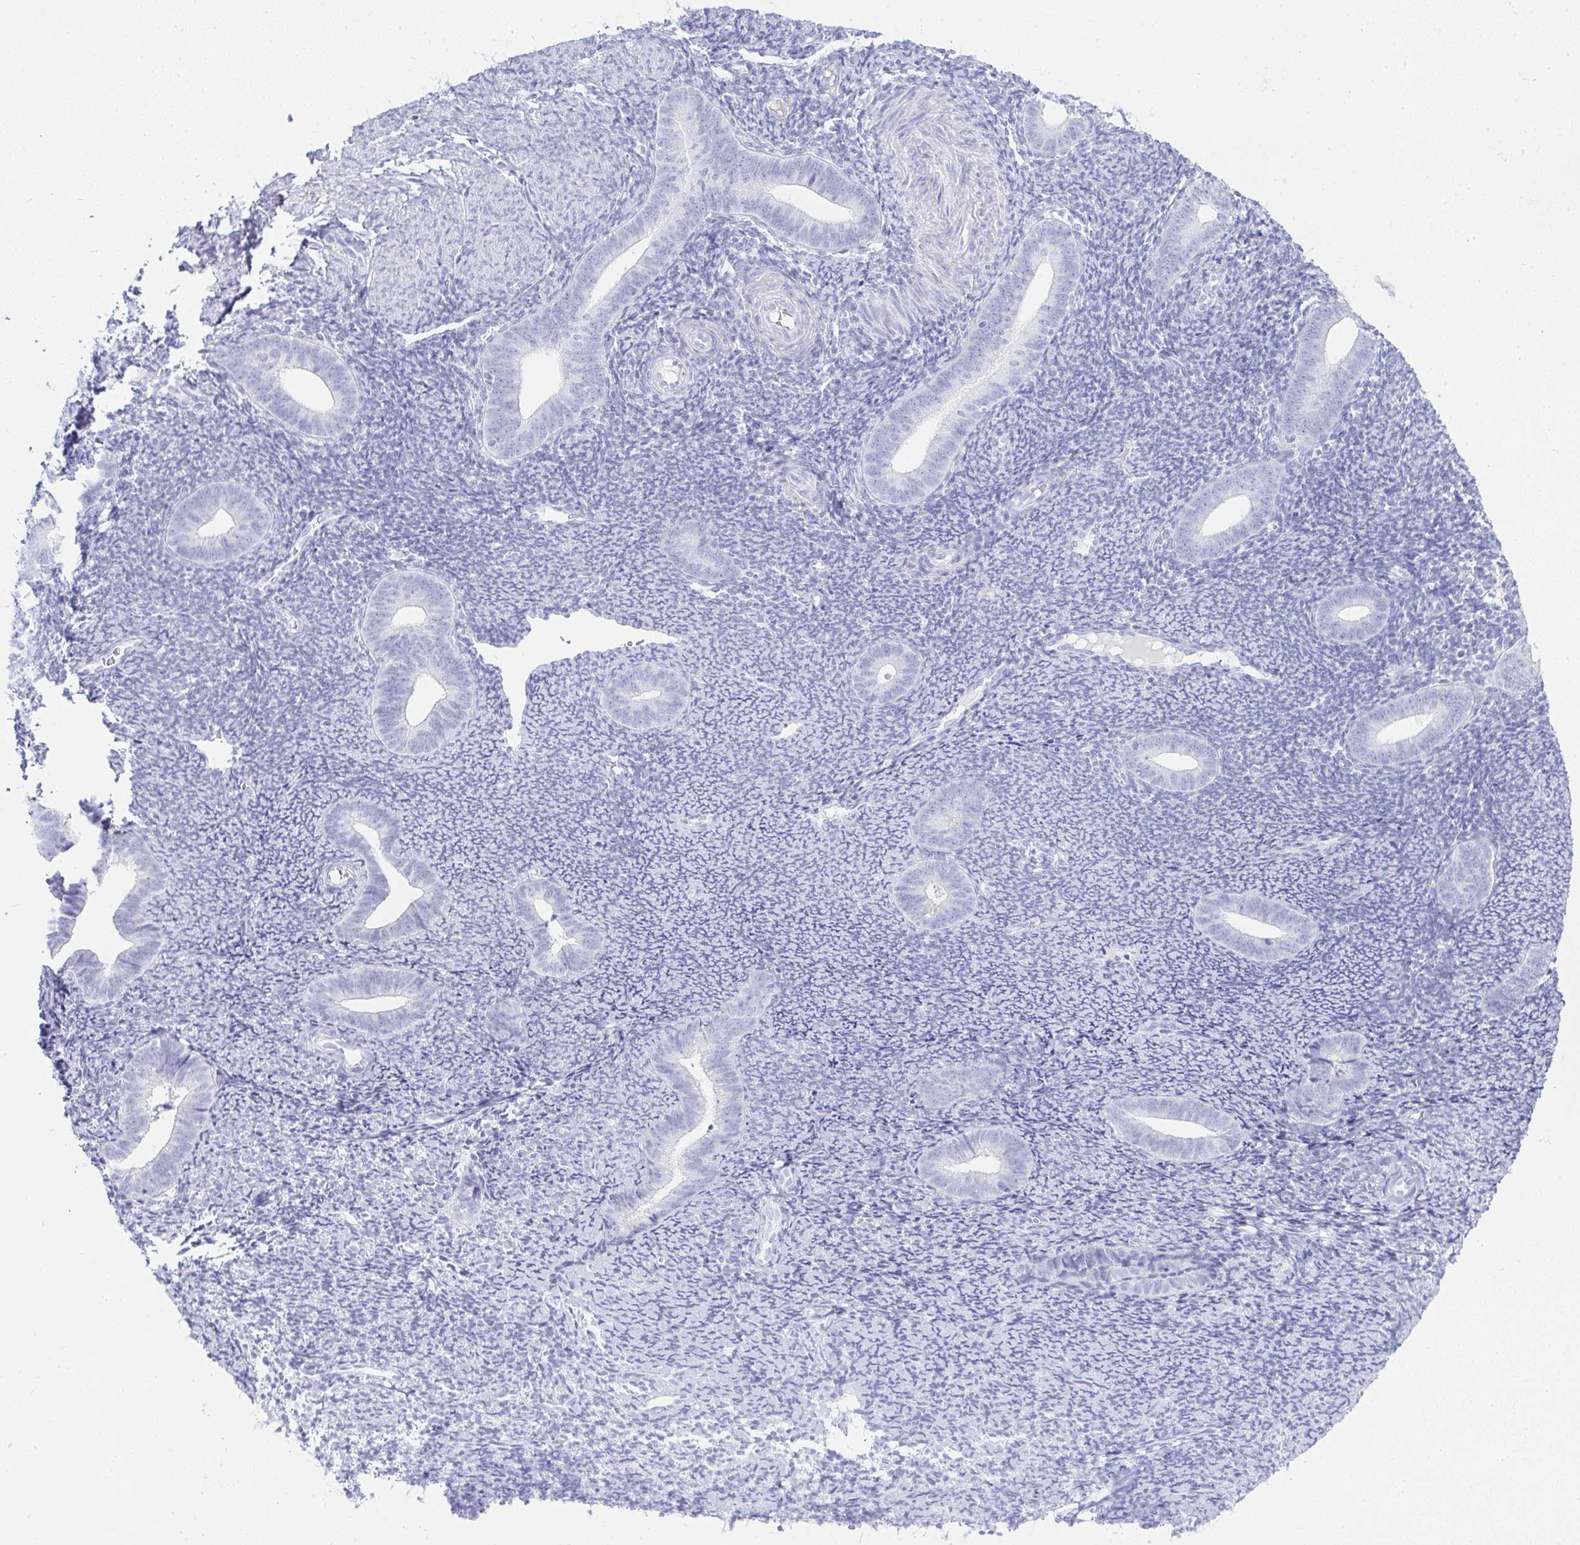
{"staining": {"intensity": "negative", "quantity": "none", "location": "none"}, "tissue": "endometrium", "cell_type": "Cells in endometrial stroma", "image_type": "normal", "snomed": [{"axis": "morphology", "description": "Normal tissue, NOS"}, {"axis": "topography", "description": "Endometrium"}], "caption": "High power microscopy histopathology image of an IHC image of unremarkable endometrium, revealing no significant staining in cells in endometrial stroma.", "gene": "OR5J2", "patient": {"sex": "female", "age": 39}}